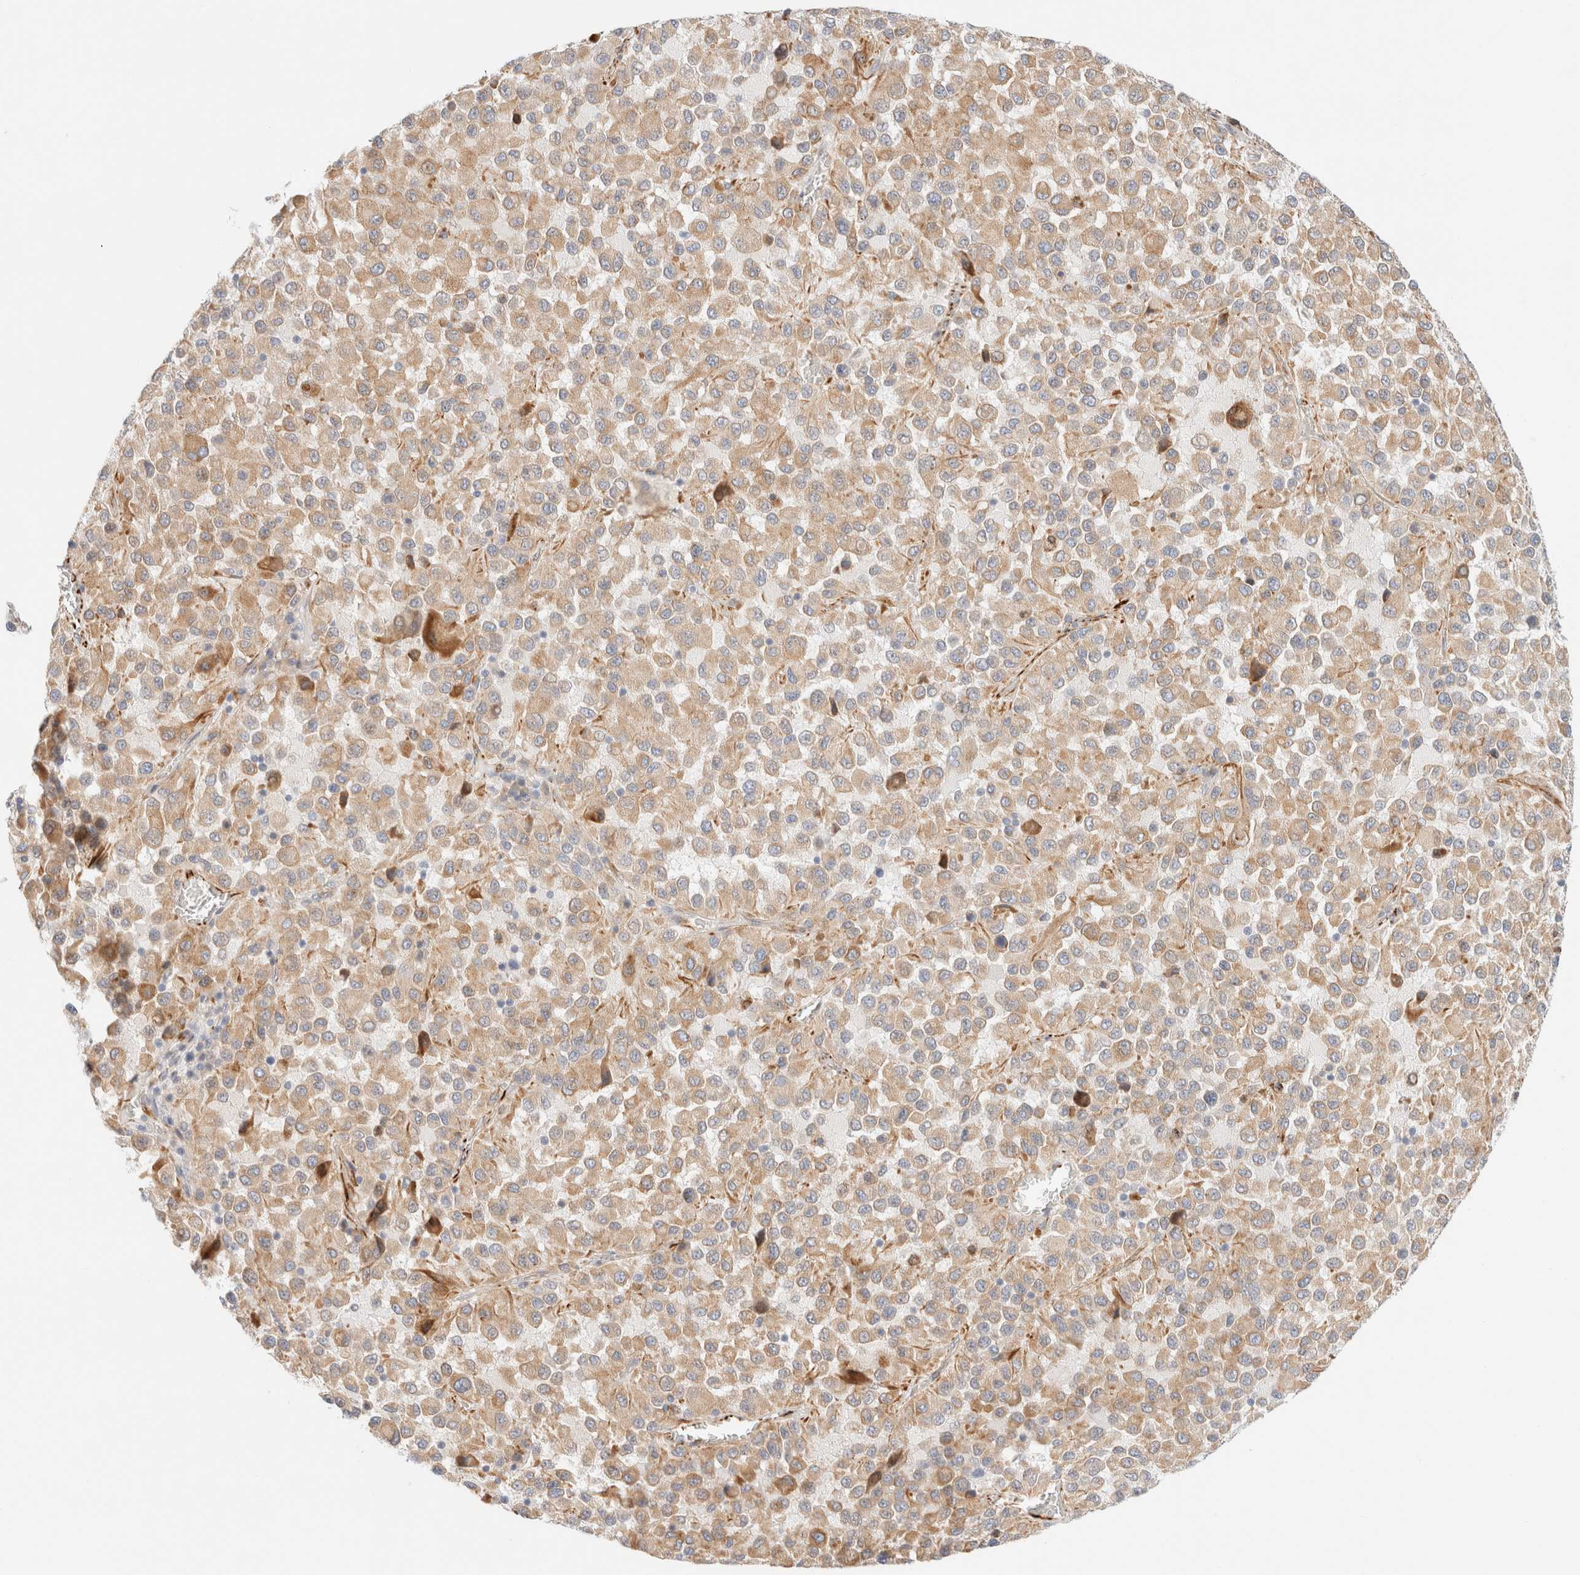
{"staining": {"intensity": "weak", "quantity": ">75%", "location": "cytoplasmic/membranous"}, "tissue": "melanoma", "cell_type": "Tumor cells", "image_type": "cancer", "snomed": [{"axis": "morphology", "description": "Malignant melanoma, Metastatic site"}, {"axis": "topography", "description": "Lung"}], "caption": "IHC (DAB (3,3'-diaminobenzidine)) staining of melanoma shows weak cytoplasmic/membranous protein staining in about >75% of tumor cells.", "gene": "SLC25A48", "patient": {"sex": "male", "age": 64}}